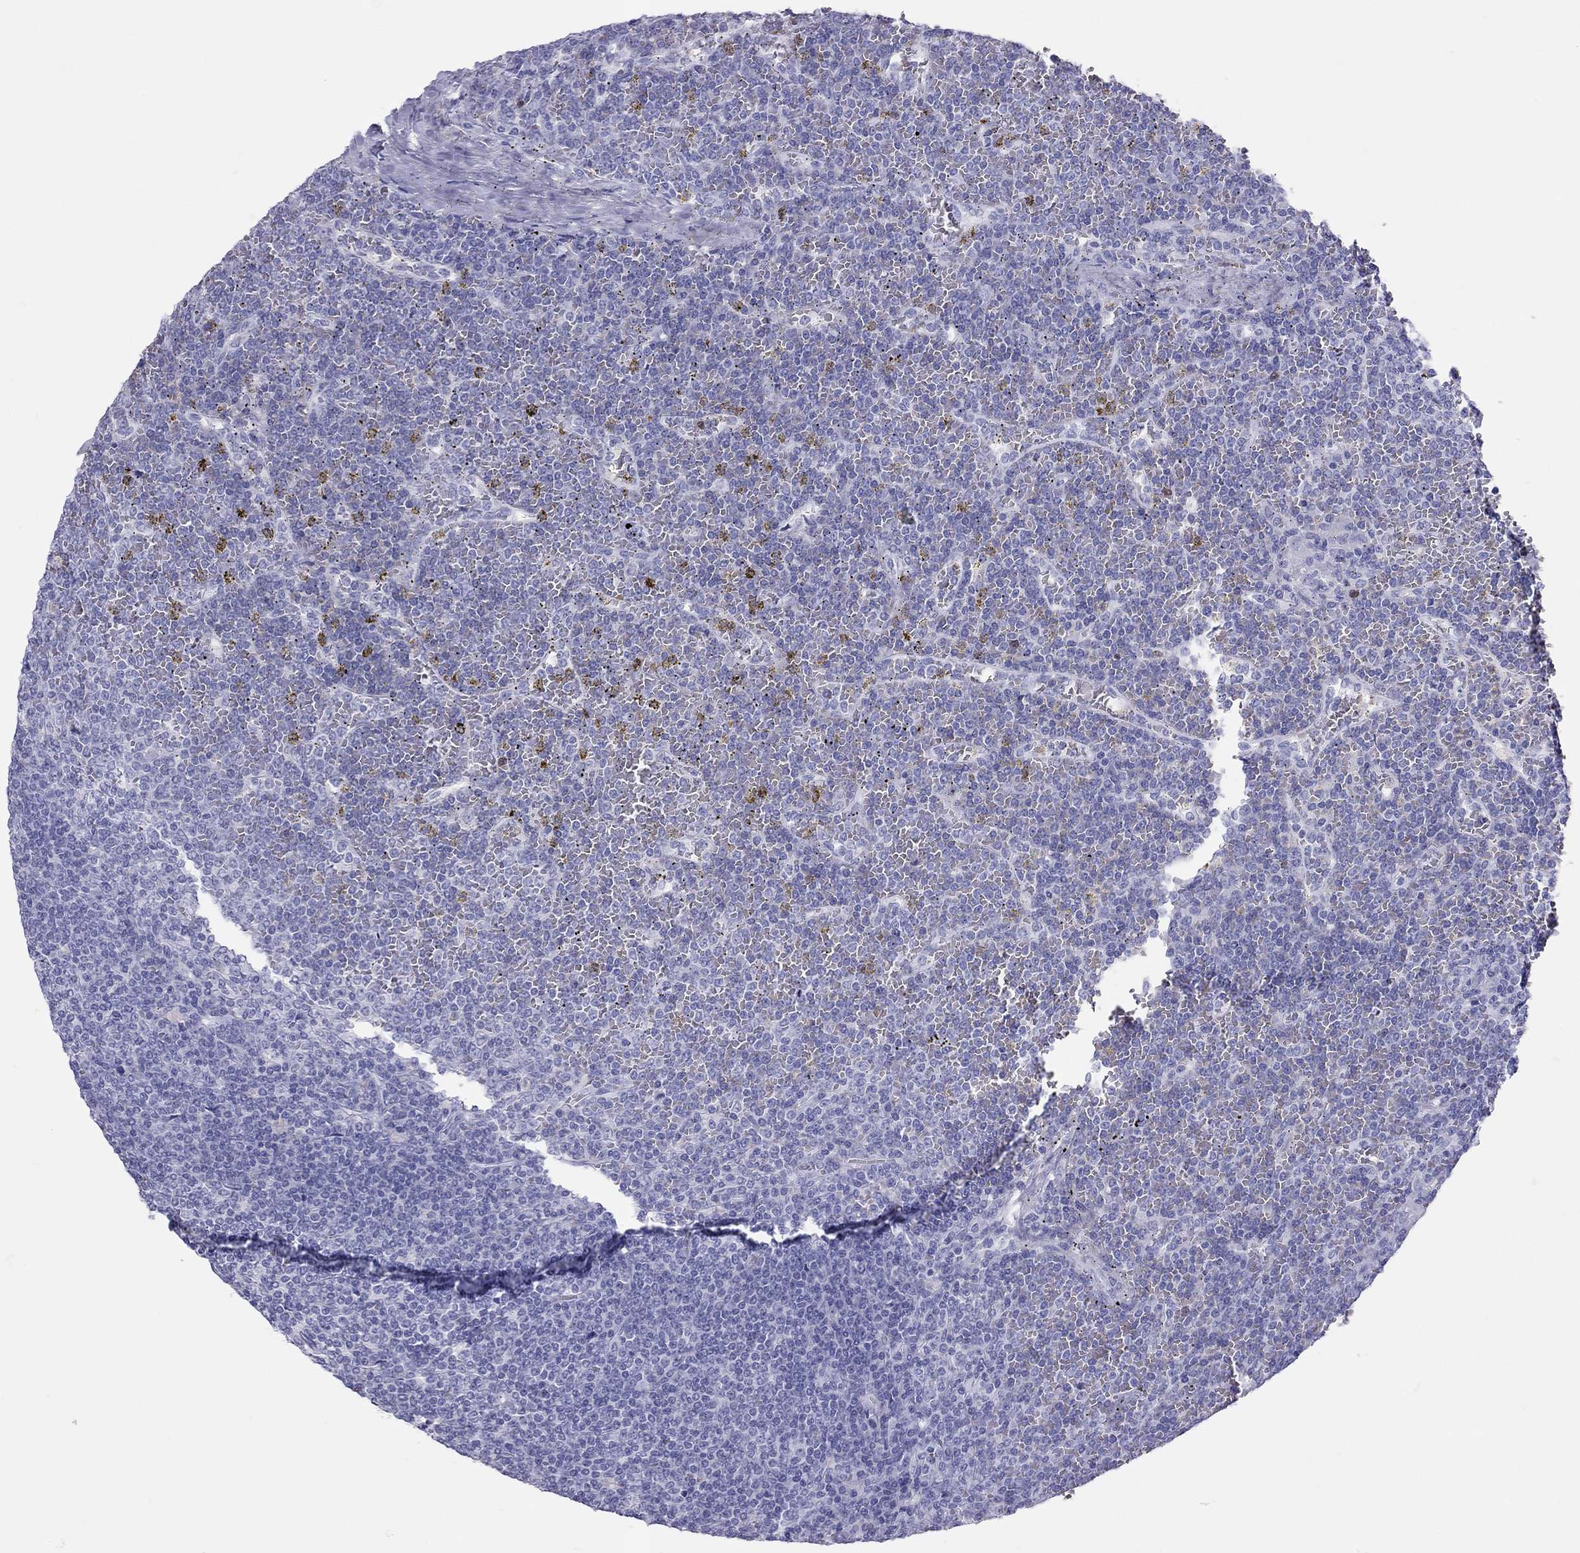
{"staining": {"intensity": "negative", "quantity": "none", "location": "none"}, "tissue": "lymphoma", "cell_type": "Tumor cells", "image_type": "cancer", "snomed": [{"axis": "morphology", "description": "Malignant lymphoma, non-Hodgkin's type, Low grade"}, {"axis": "topography", "description": "Spleen"}], "caption": "Image shows no significant protein expression in tumor cells of malignant lymphoma, non-Hodgkin's type (low-grade).", "gene": "TSHB", "patient": {"sex": "female", "age": 19}}